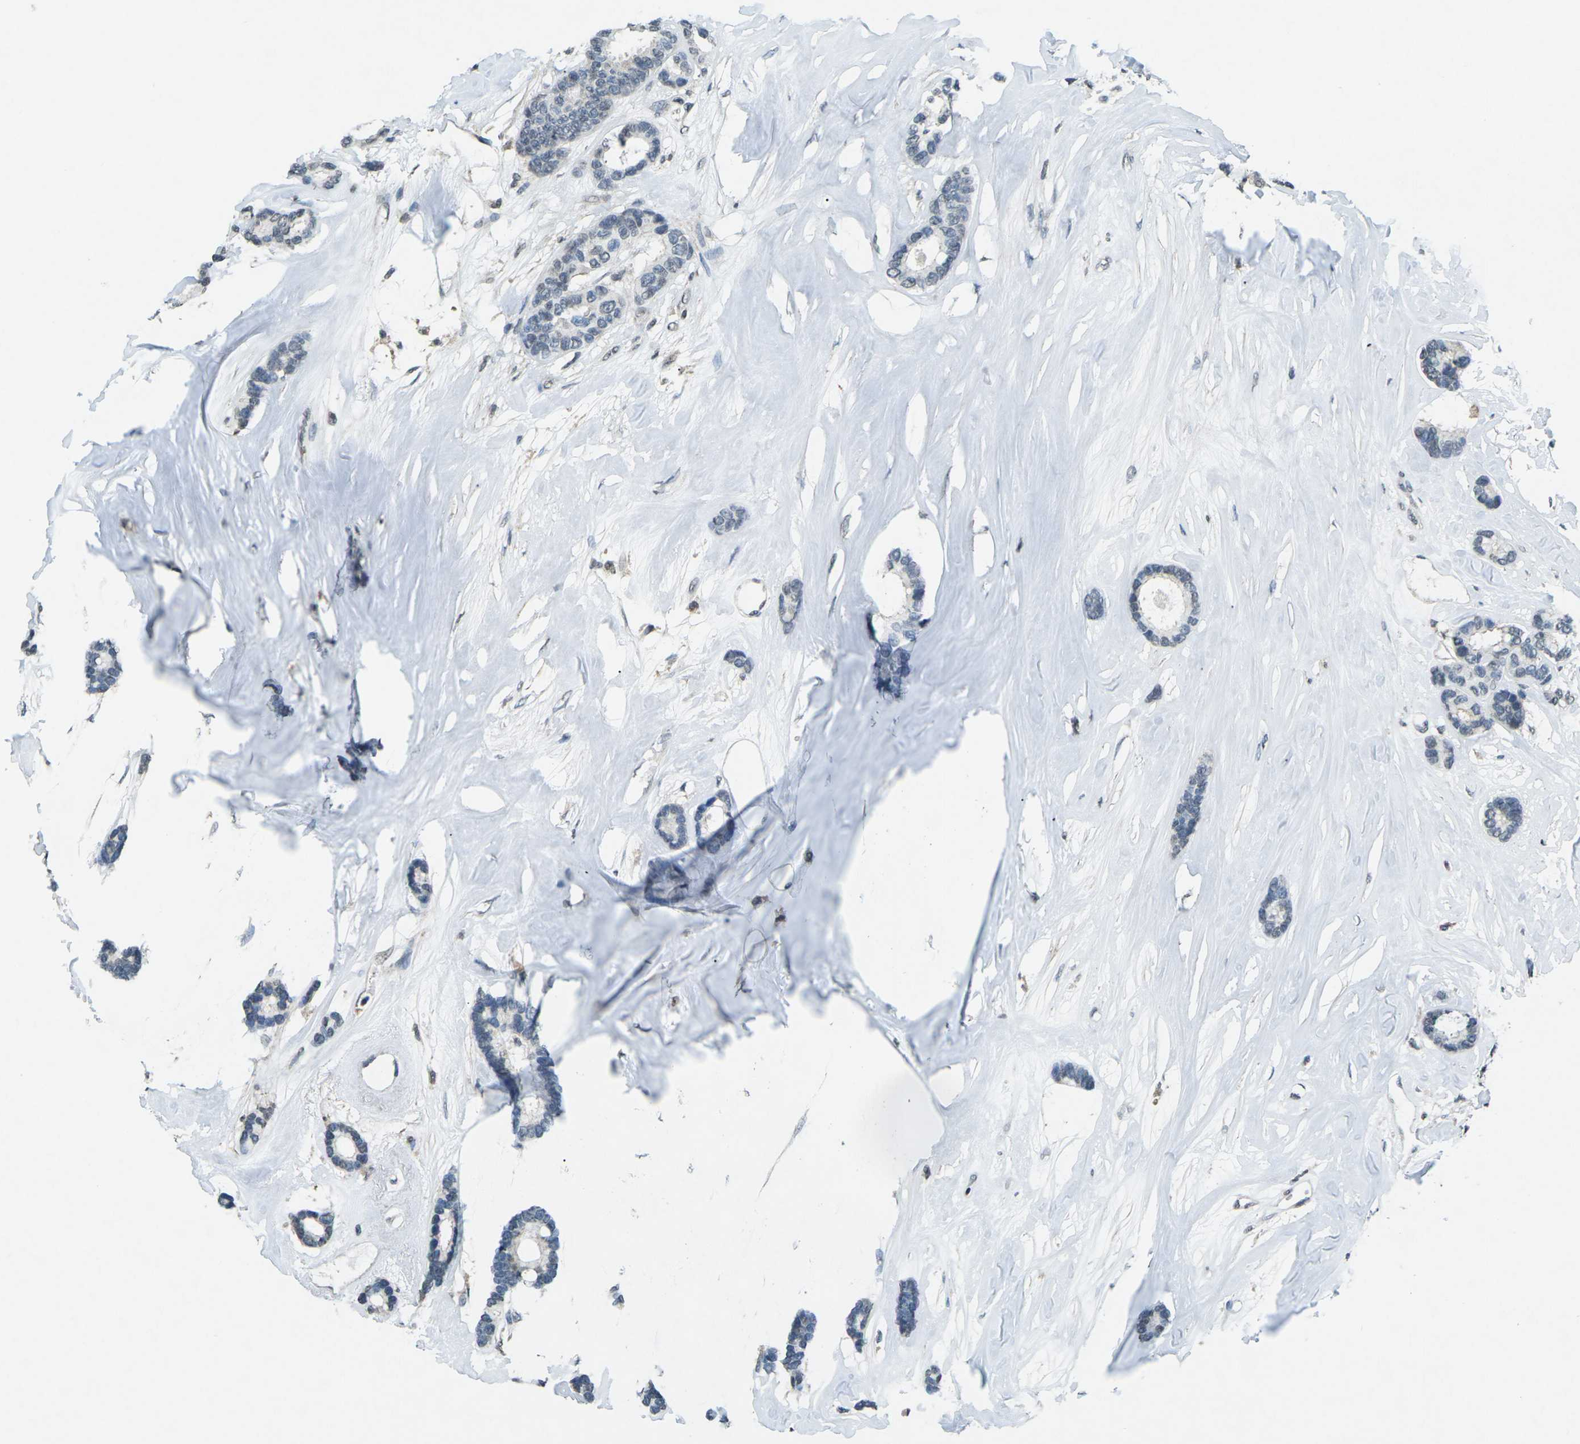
{"staining": {"intensity": "negative", "quantity": "none", "location": "none"}, "tissue": "breast cancer", "cell_type": "Tumor cells", "image_type": "cancer", "snomed": [{"axis": "morphology", "description": "Duct carcinoma"}, {"axis": "topography", "description": "Breast"}], "caption": "This is an immunohistochemistry (IHC) photomicrograph of breast cancer (intraductal carcinoma). There is no expression in tumor cells.", "gene": "TFR2", "patient": {"sex": "female", "age": 87}}